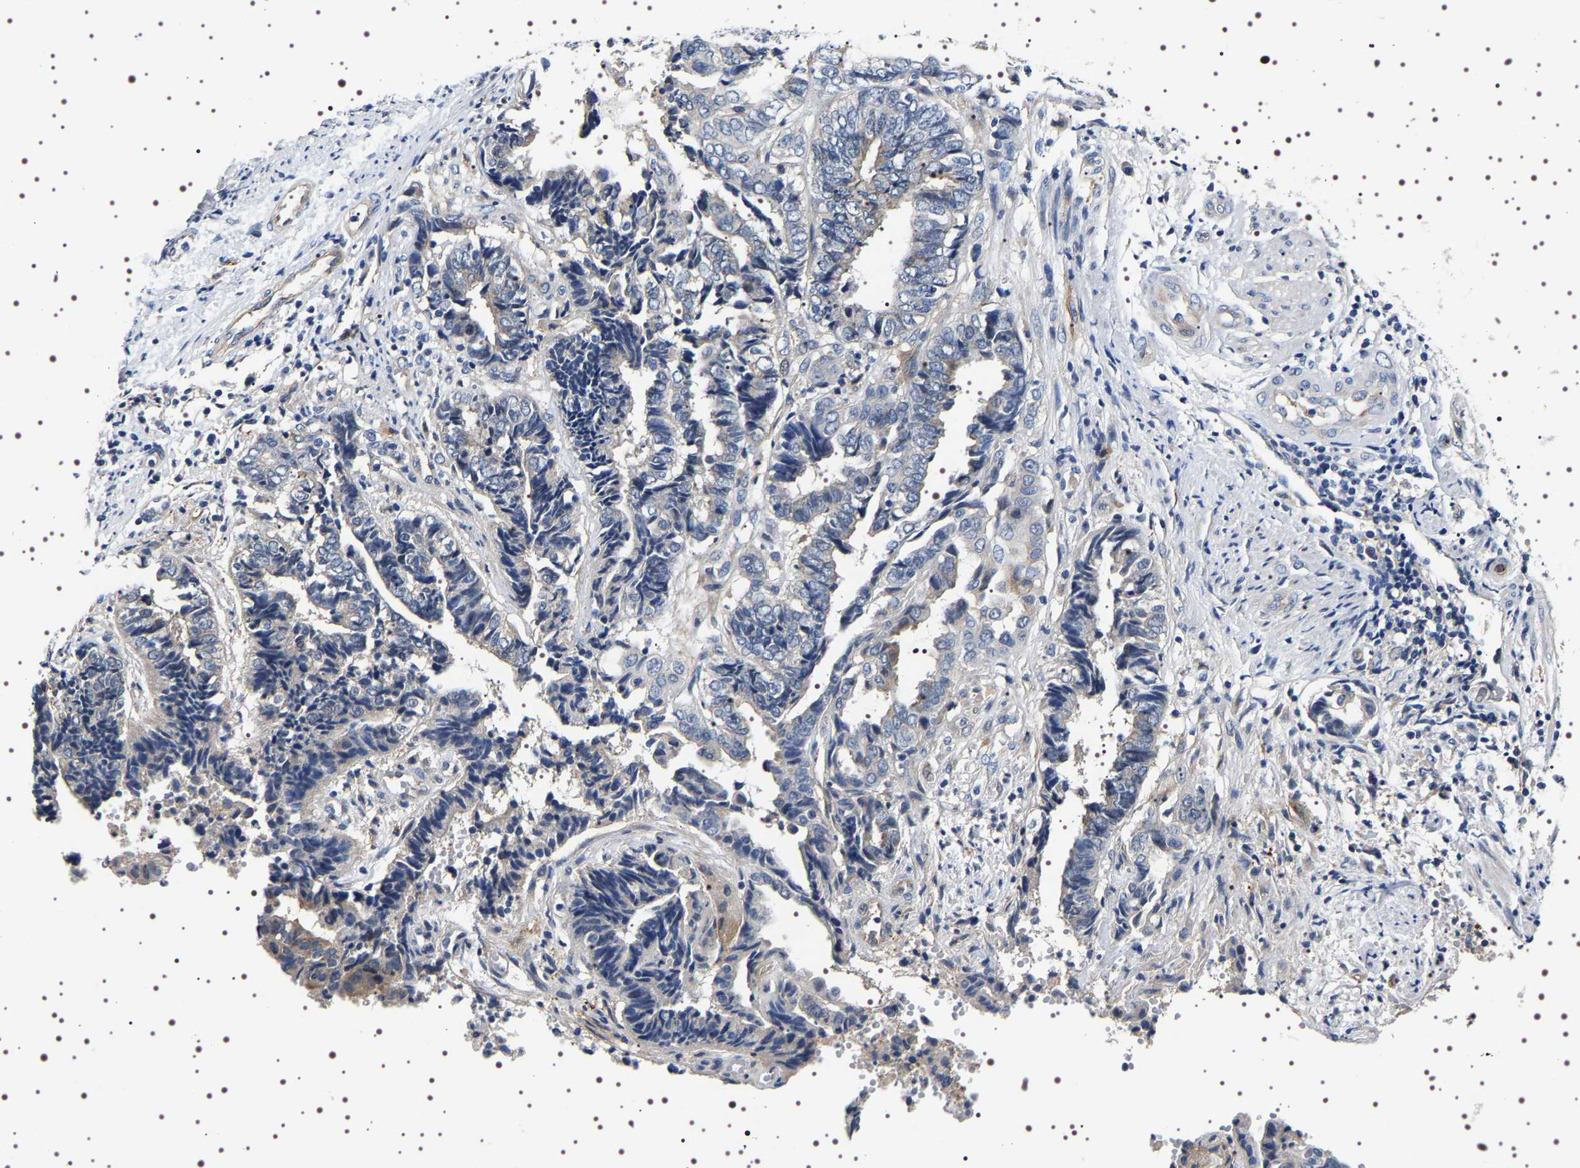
{"staining": {"intensity": "weak", "quantity": "<25%", "location": "cytoplasmic/membranous"}, "tissue": "endometrial cancer", "cell_type": "Tumor cells", "image_type": "cancer", "snomed": [{"axis": "morphology", "description": "Adenocarcinoma, NOS"}, {"axis": "topography", "description": "Uterus"}, {"axis": "topography", "description": "Endometrium"}], "caption": "Immunohistochemical staining of endometrial cancer displays no significant staining in tumor cells. (DAB (3,3'-diaminobenzidine) immunohistochemistry (IHC), high magnification).", "gene": "ALPL", "patient": {"sex": "female", "age": 70}}